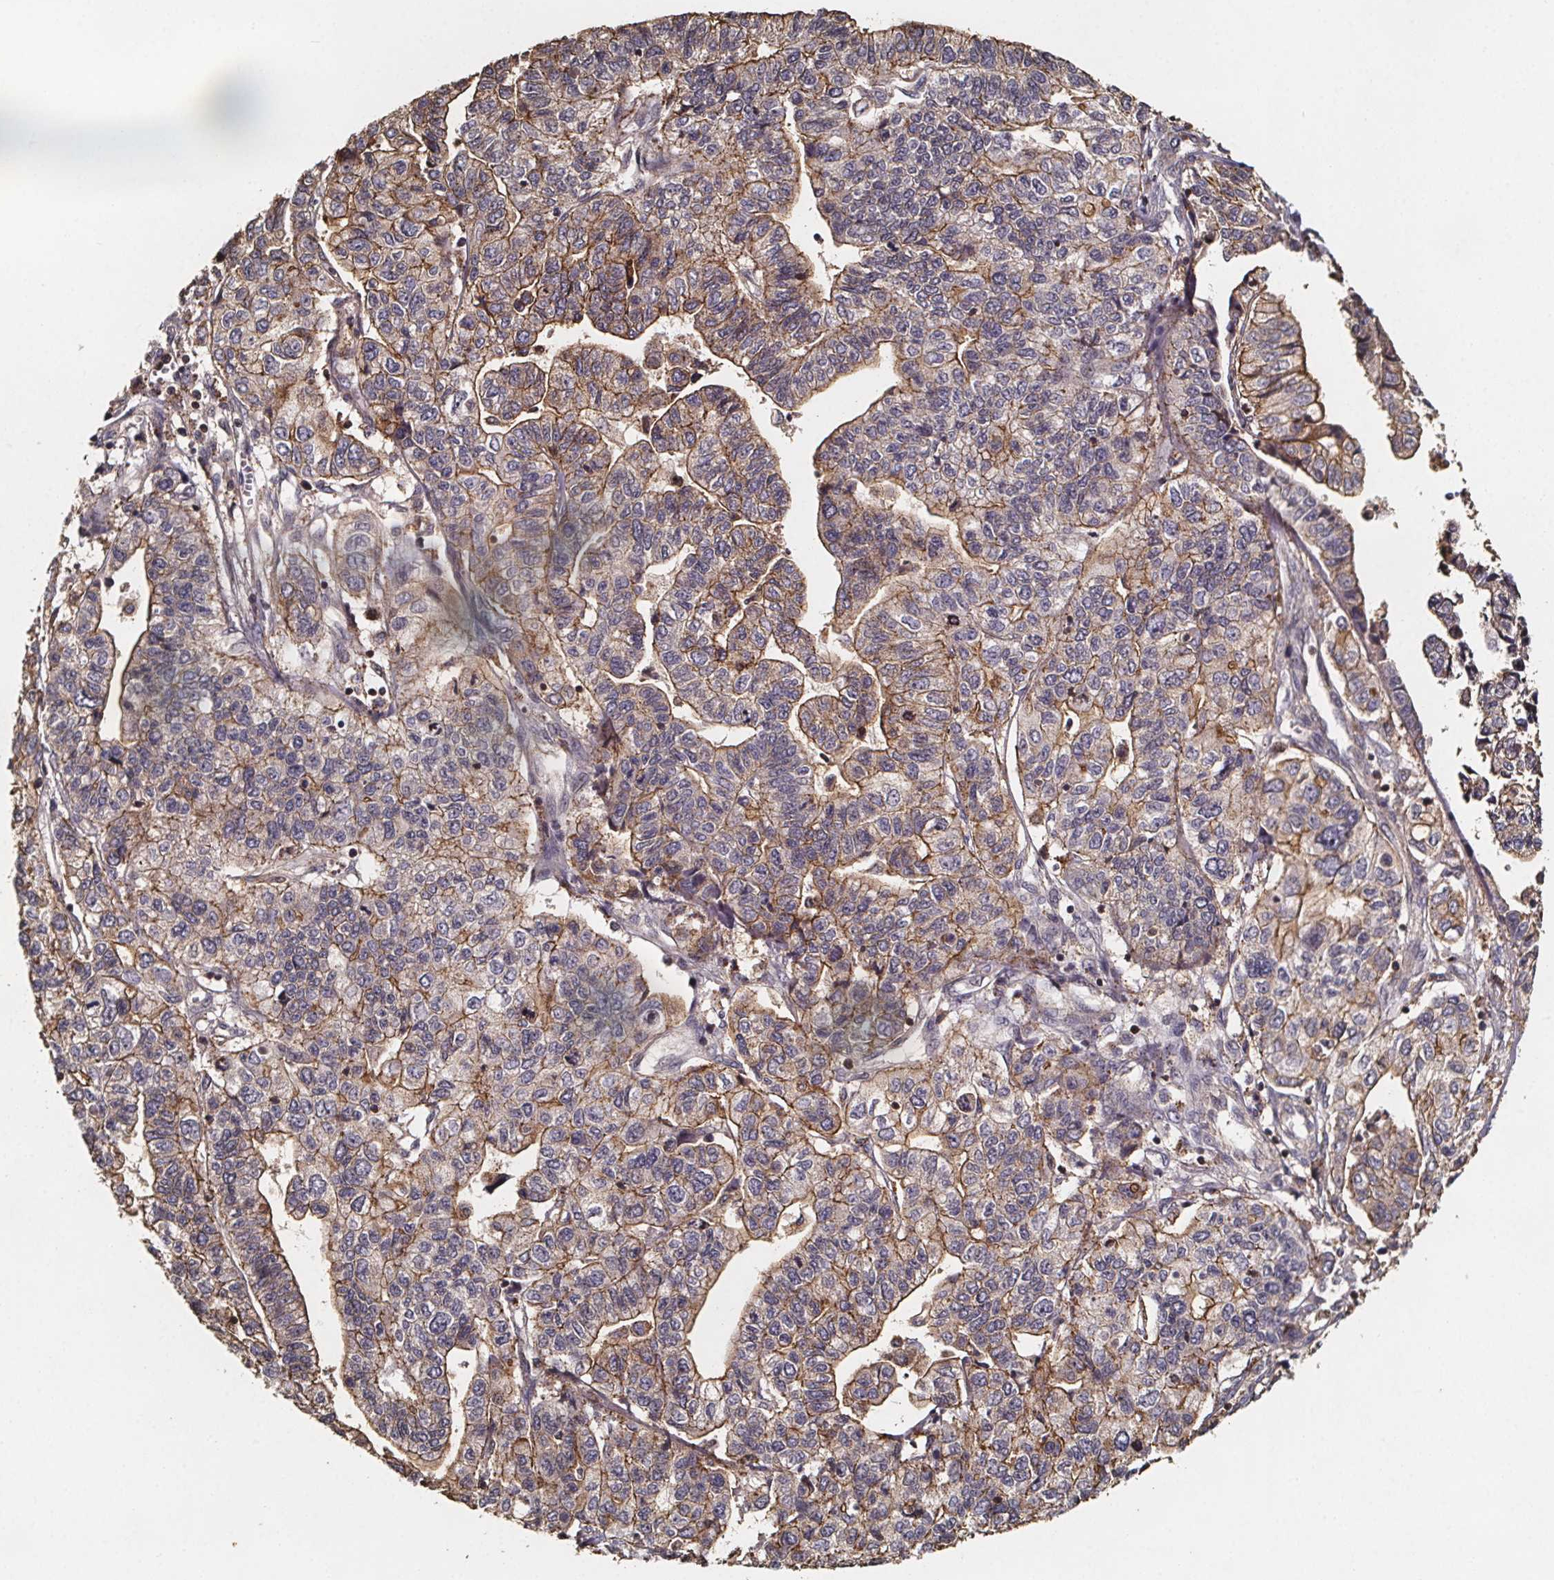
{"staining": {"intensity": "moderate", "quantity": "25%-75%", "location": "cytoplasmic/membranous"}, "tissue": "stomach cancer", "cell_type": "Tumor cells", "image_type": "cancer", "snomed": [{"axis": "morphology", "description": "Adenocarcinoma, NOS"}, {"axis": "topography", "description": "Stomach, upper"}], "caption": "Brown immunohistochemical staining in stomach cancer displays moderate cytoplasmic/membranous expression in approximately 25%-75% of tumor cells.", "gene": "ZNF879", "patient": {"sex": "female", "age": 67}}